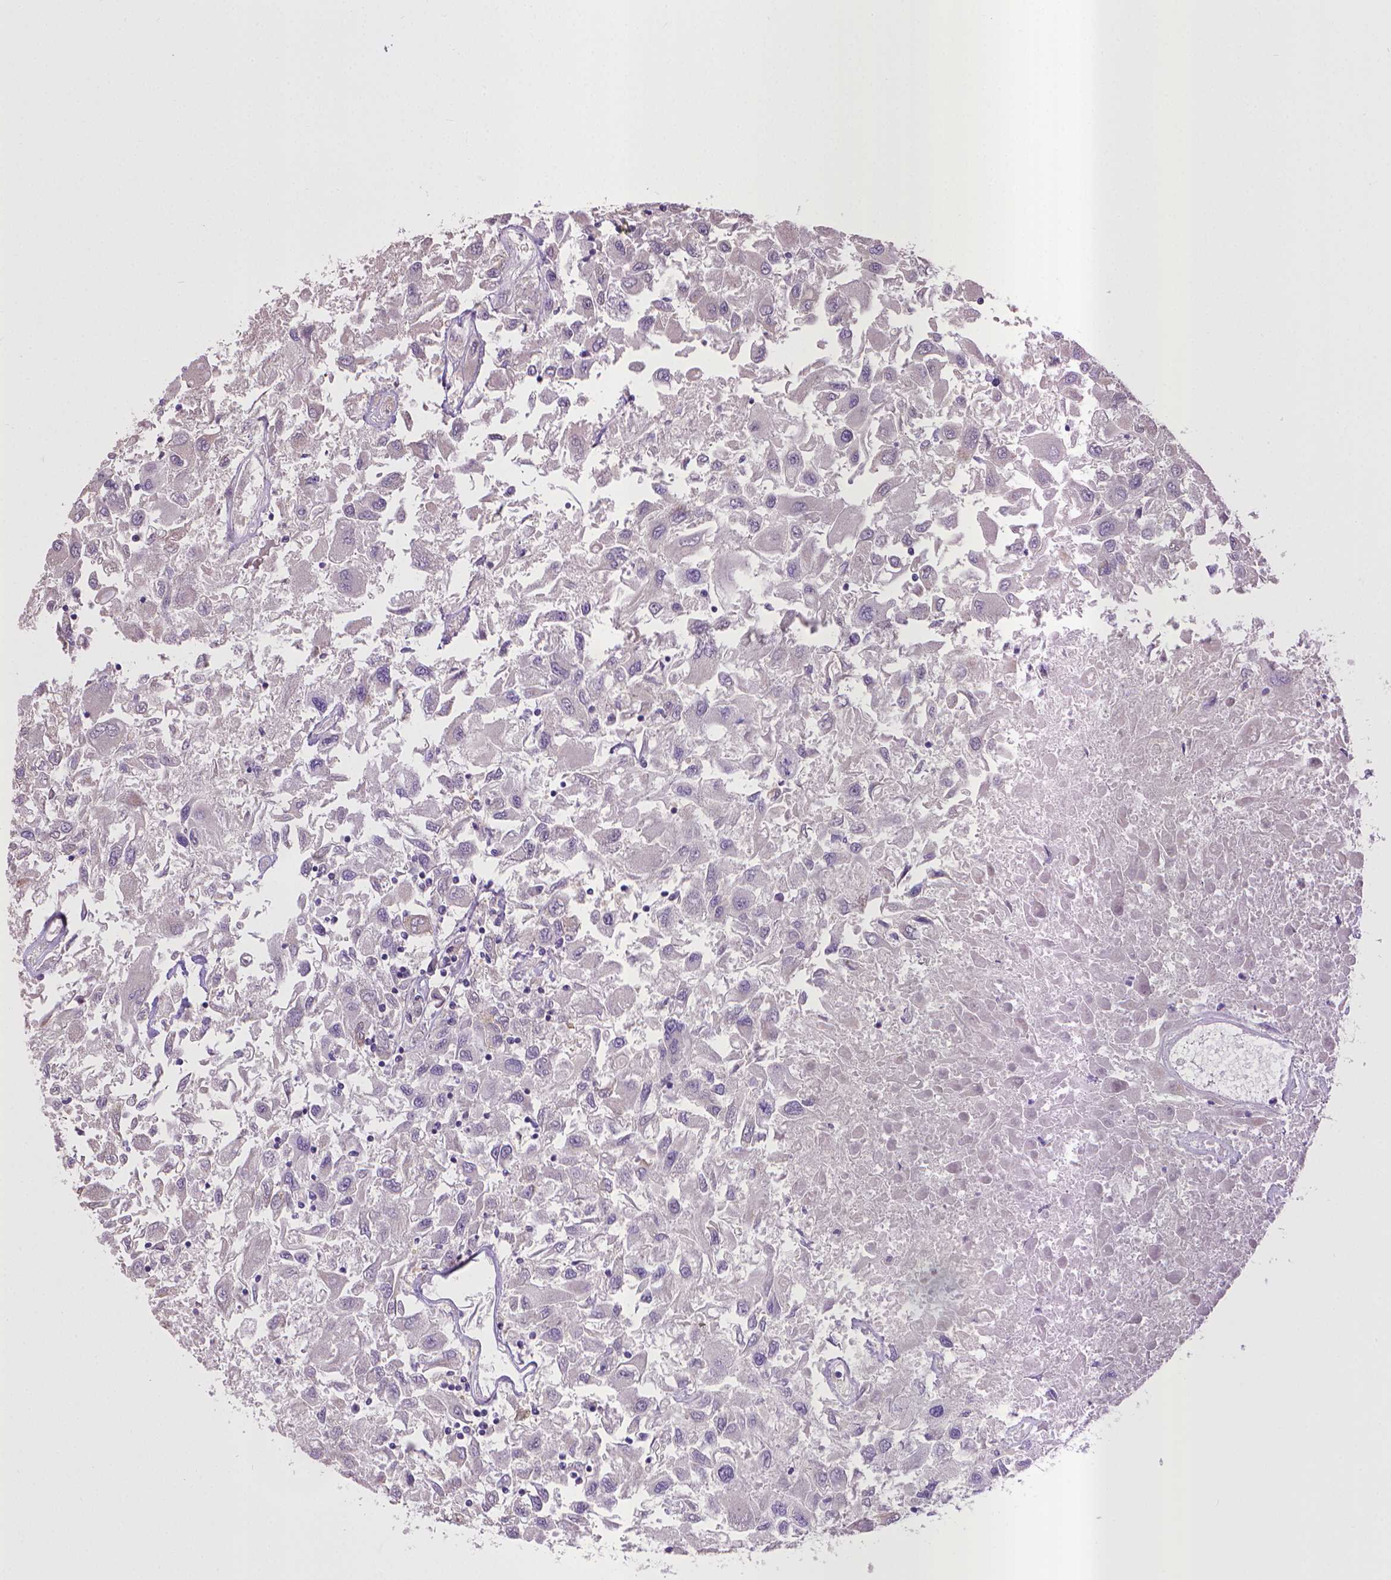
{"staining": {"intensity": "negative", "quantity": "none", "location": "none"}, "tissue": "renal cancer", "cell_type": "Tumor cells", "image_type": "cancer", "snomed": [{"axis": "morphology", "description": "Adenocarcinoma, NOS"}, {"axis": "topography", "description": "Kidney"}], "caption": "Immunohistochemistry (IHC) of human adenocarcinoma (renal) displays no expression in tumor cells.", "gene": "CPM", "patient": {"sex": "female", "age": 76}}